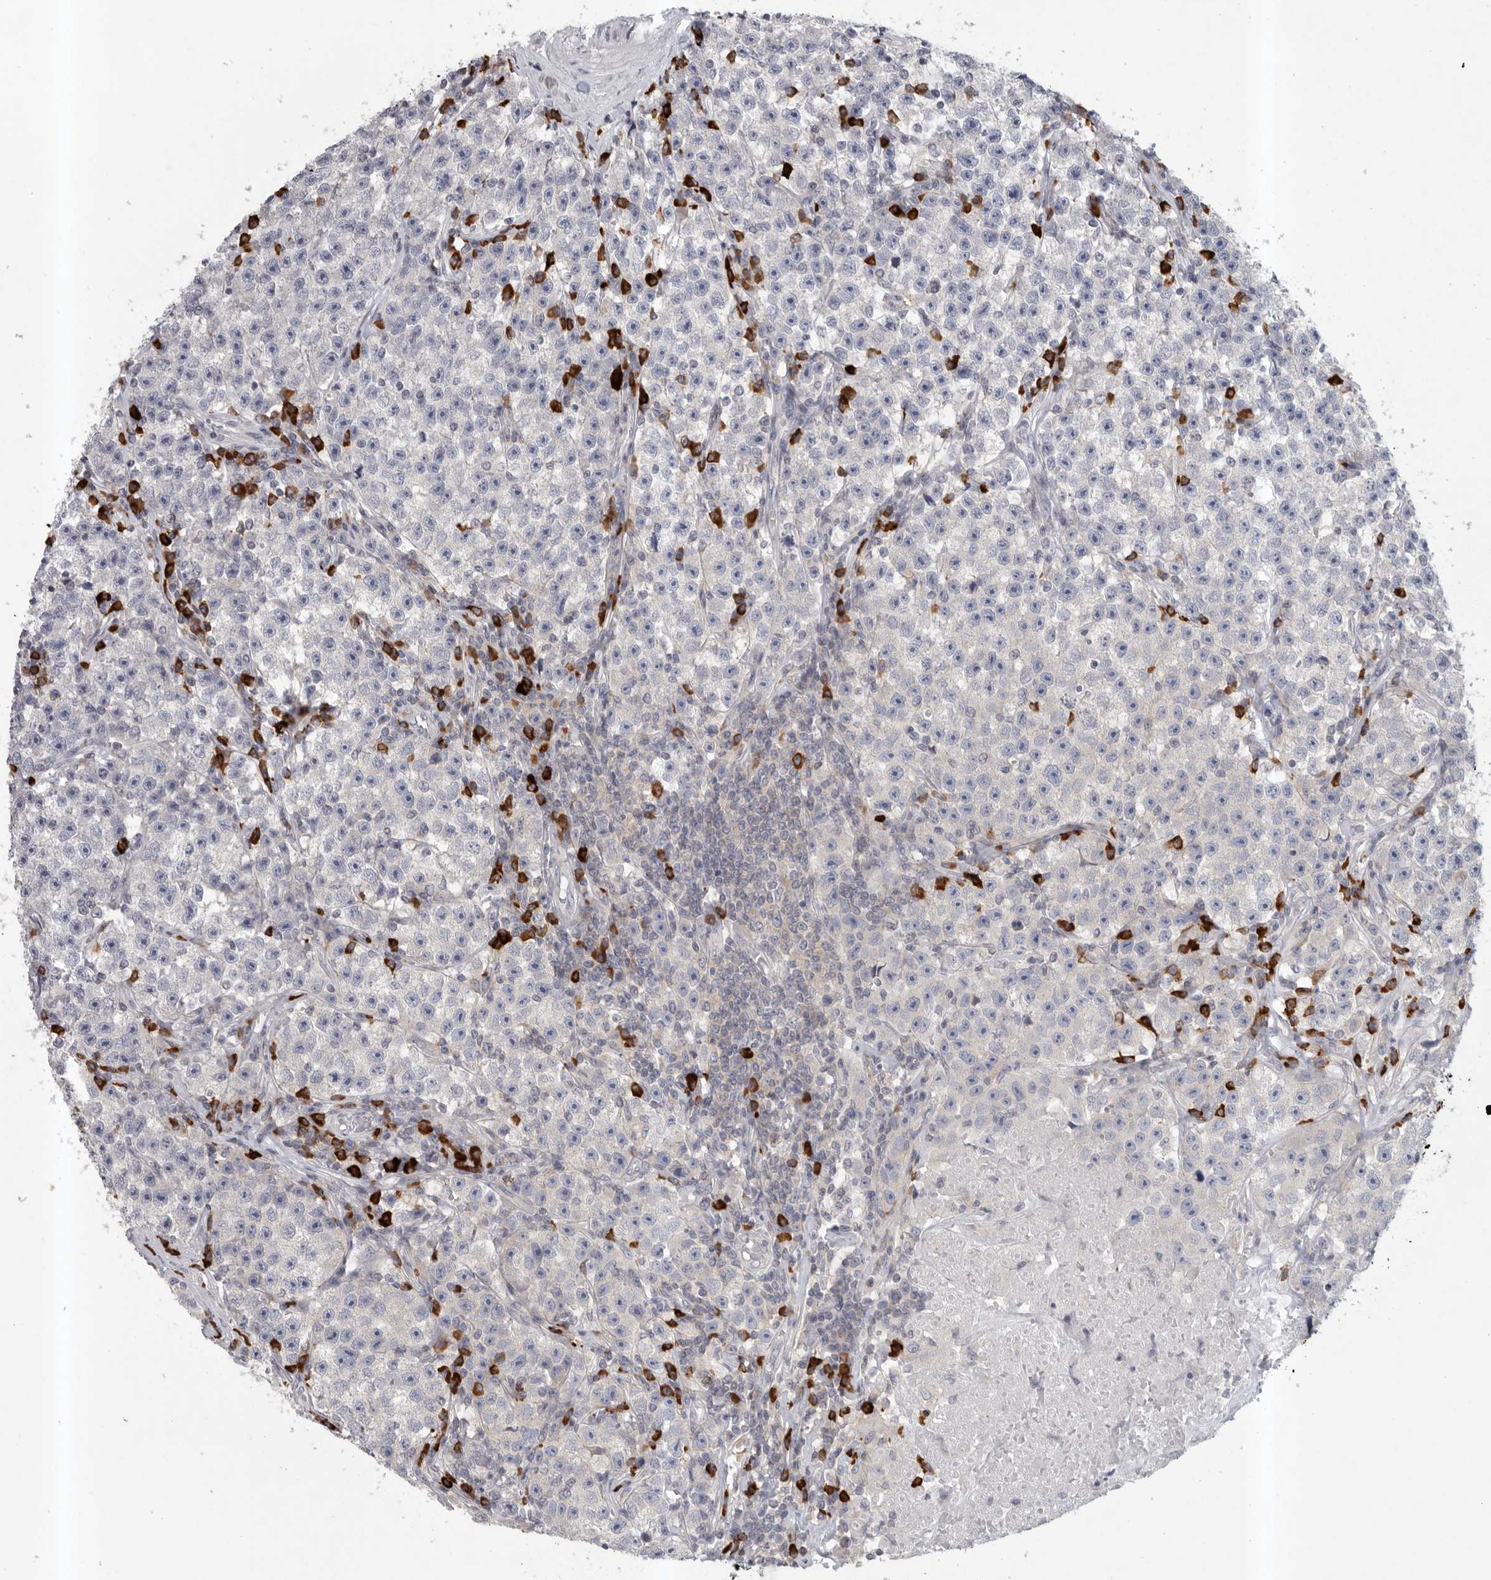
{"staining": {"intensity": "negative", "quantity": "none", "location": "none"}, "tissue": "testis cancer", "cell_type": "Tumor cells", "image_type": "cancer", "snomed": [{"axis": "morphology", "description": "Seminoma, NOS"}, {"axis": "topography", "description": "Testis"}], "caption": "DAB (3,3'-diaminobenzidine) immunohistochemical staining of human testis cancer displays no significant expression in tumor cells. (Brightfield microscopy of DAB (3,3'-diaminobenzidine) IHC at high magnification).", "gene": "TMEM69", "patient": {"sex": "male", "age": 22}}